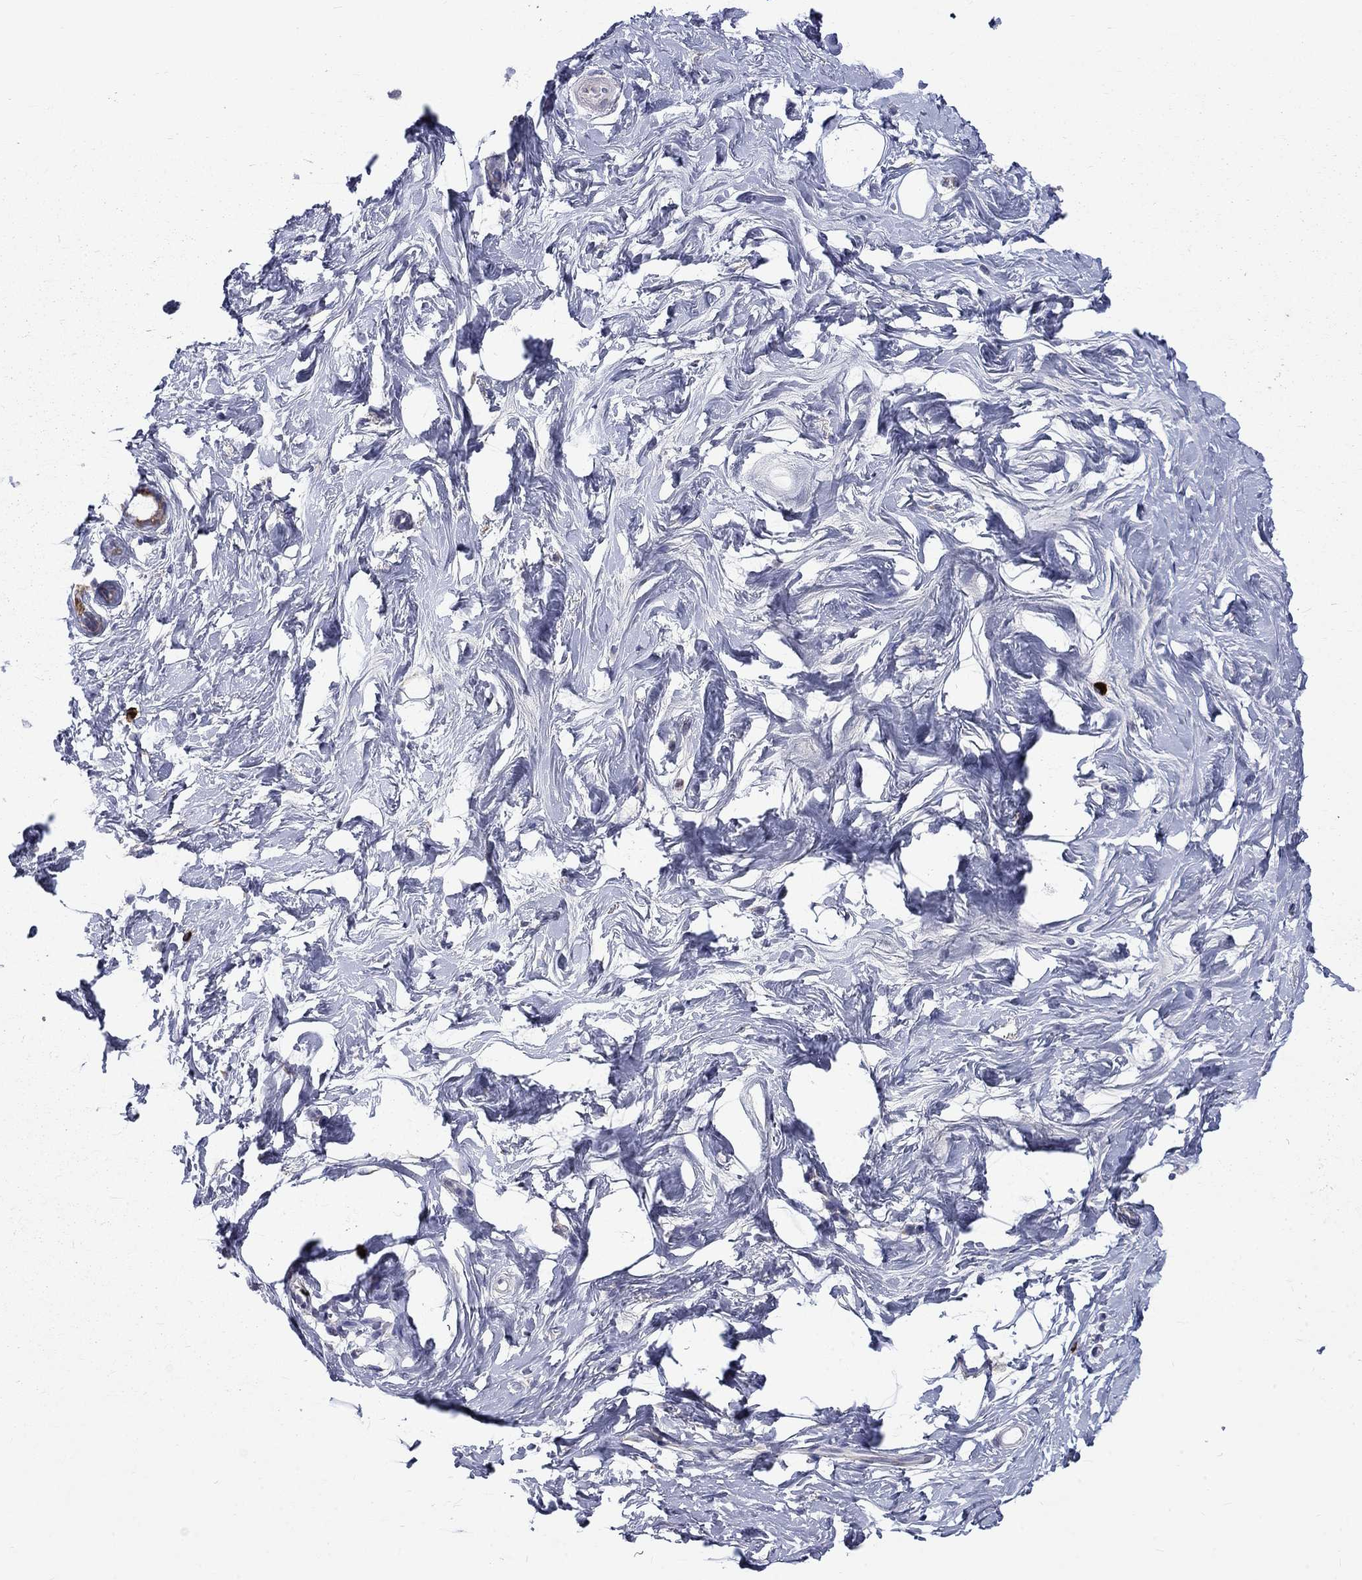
{"staining": {"intensity": "negative", "quantity": "none", "location": "none"}, "tissue": "breast", "cell_type": "Adipocytes", "image_type": "normal", "snomed": [{"axis": "morphology", "description": "Normal tissue, NOS"}, {"axis": "topography", "description": "Breast"}], "caption": "Immunohistochemistry micrograph of normal breast stained for a protein (brown), which reveals no positivity in adipocytes. (Brightfield microscopy of DAB immunohistochemistry (IHC) at high magnification).", "gene": "PABPC4", "patient": {"sex": "female", "age": 37}}